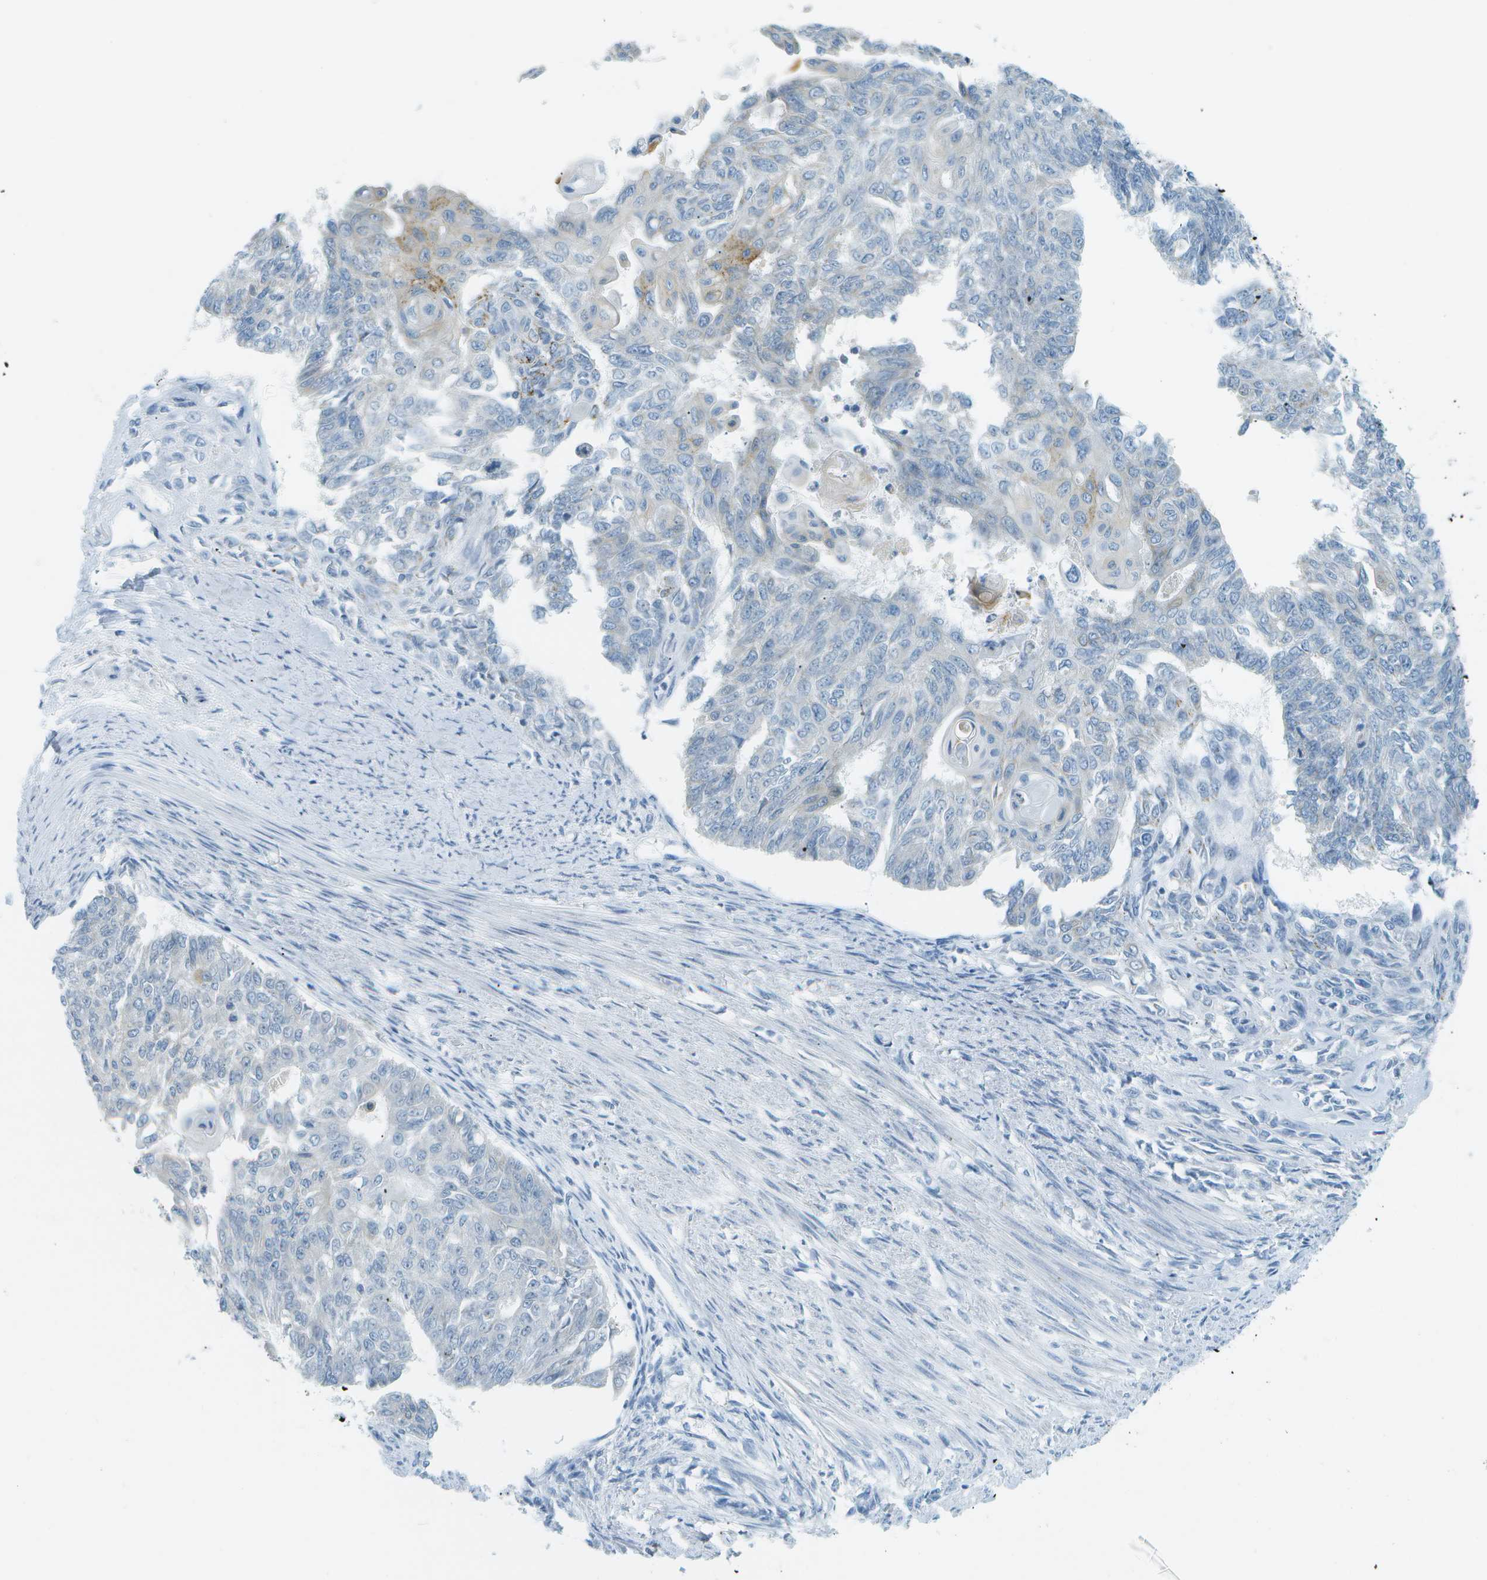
{"staining": {"intensity": "negative", "quantity": "none", "location": "none"}, "tissue": "endometrial cancer", "cell_type": "Tumor cells", "image_type": "cancer", "snomed": [{"axis": "morphology", "description": "Adenocarcinoma, NOS"}, {"axis": "topography", "description": "Endometrium"}], "caption": "This is an IHC histopathology image of human endometrial adenocarcinoma. There is no expression in tumor cells.", "gene": "SMYD5", "patient": {"sex": "female", "age": 32}}